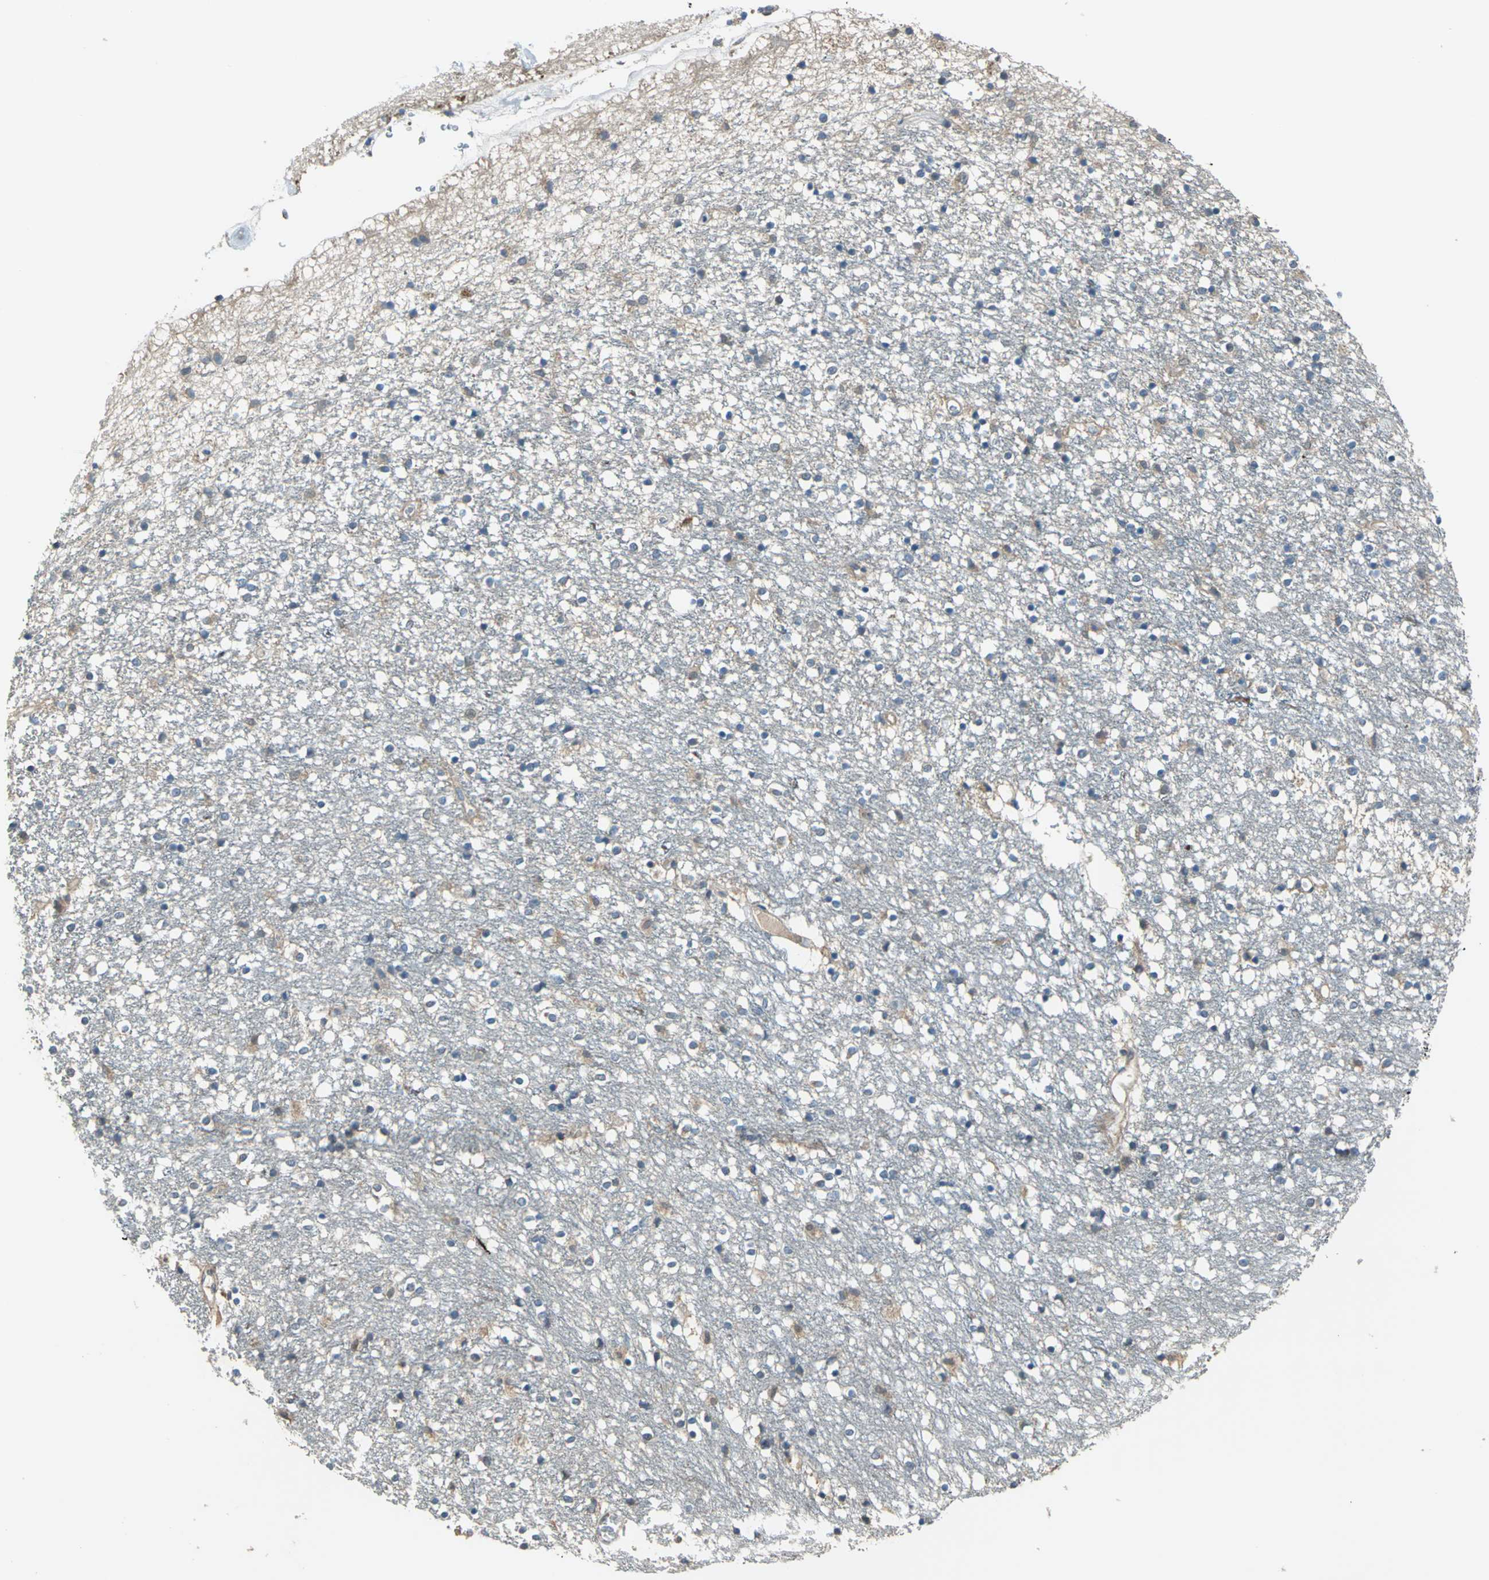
{"staining": {"intensity": "moderate", "quantity": "25%-75%", "location": "cytoplasmic/membranous,nuclear"}, "tissue": "caudate", "cell_type": "Glial cells", "image_type": "normal", "snomed": [{"axis": "morphology", "description": "Normal tissue, NOS"}, {"axis": "topography", "description": "Lateral ventricle wall"}], "caption": "IHC histopathology image of benign caudate stained for a protein (brown), which displays medium levels of moderate cytoplasmic/membranous,nuclear expression in about 25%-75% of glial cells.", "gene": "TRAK1", "patient": {"sex": "female", "age": 54}}